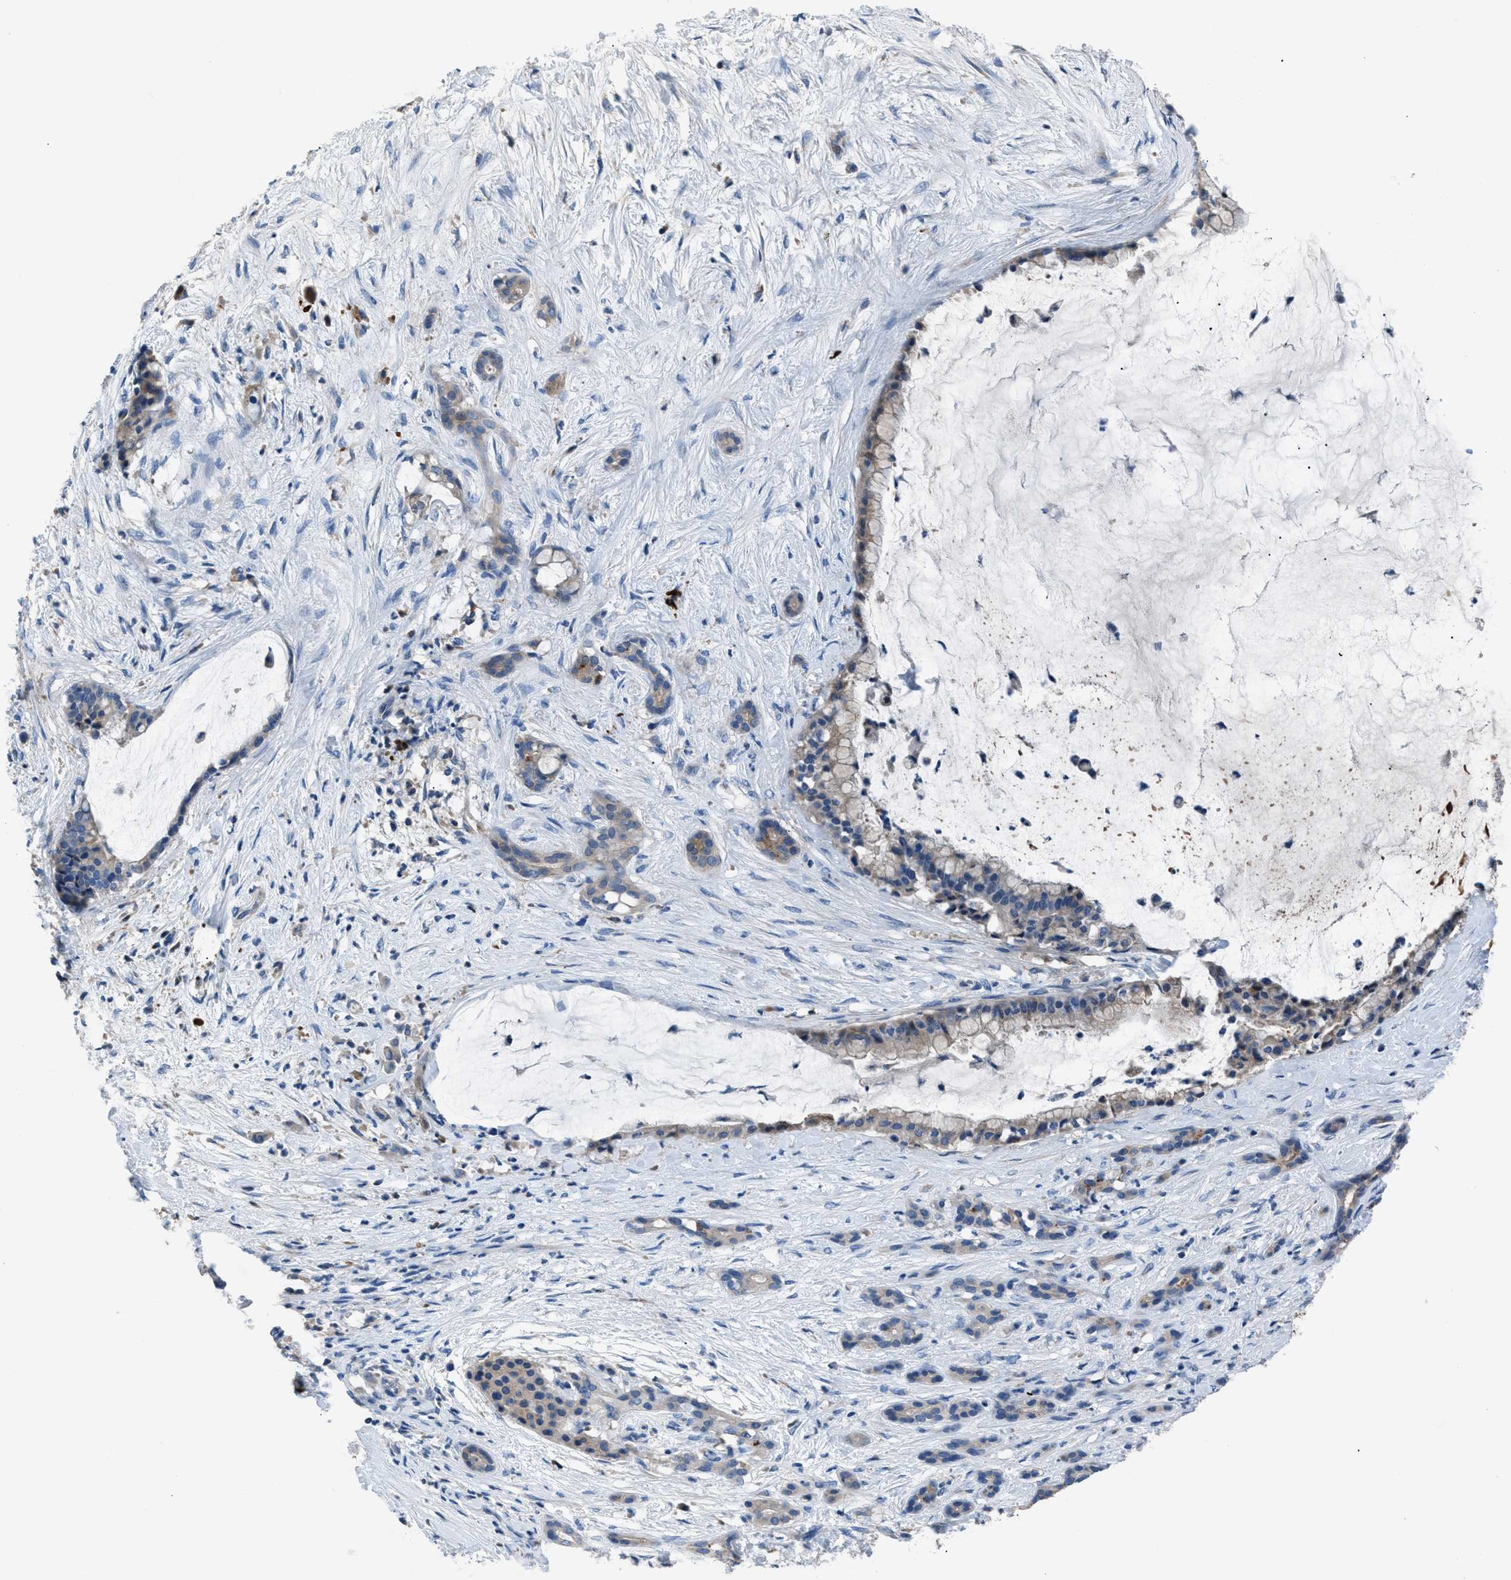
{"staining": {"intensity": "weak", "quantity": "25%-75%", "location": "cytoplasmic/membranous"}, "tissue": "pancreatic cancer", "cell_type": "Tumor cells", "image_type": "cancer", "snomed": [{"axis": "morphology", "description": "Adenocarcinoma, NOS"}, {"axis": "topography", "description": "Pancreas"}], "caption": "Immunohistochemical staining of pancreatic cancer (adenocarcinoma) displays low levels of weak cytoplasmic/membranous expression in about 25%-75% of tumor cells.", "gene": "SGCZ", "patient": {"sex": "male", "age": 41}}